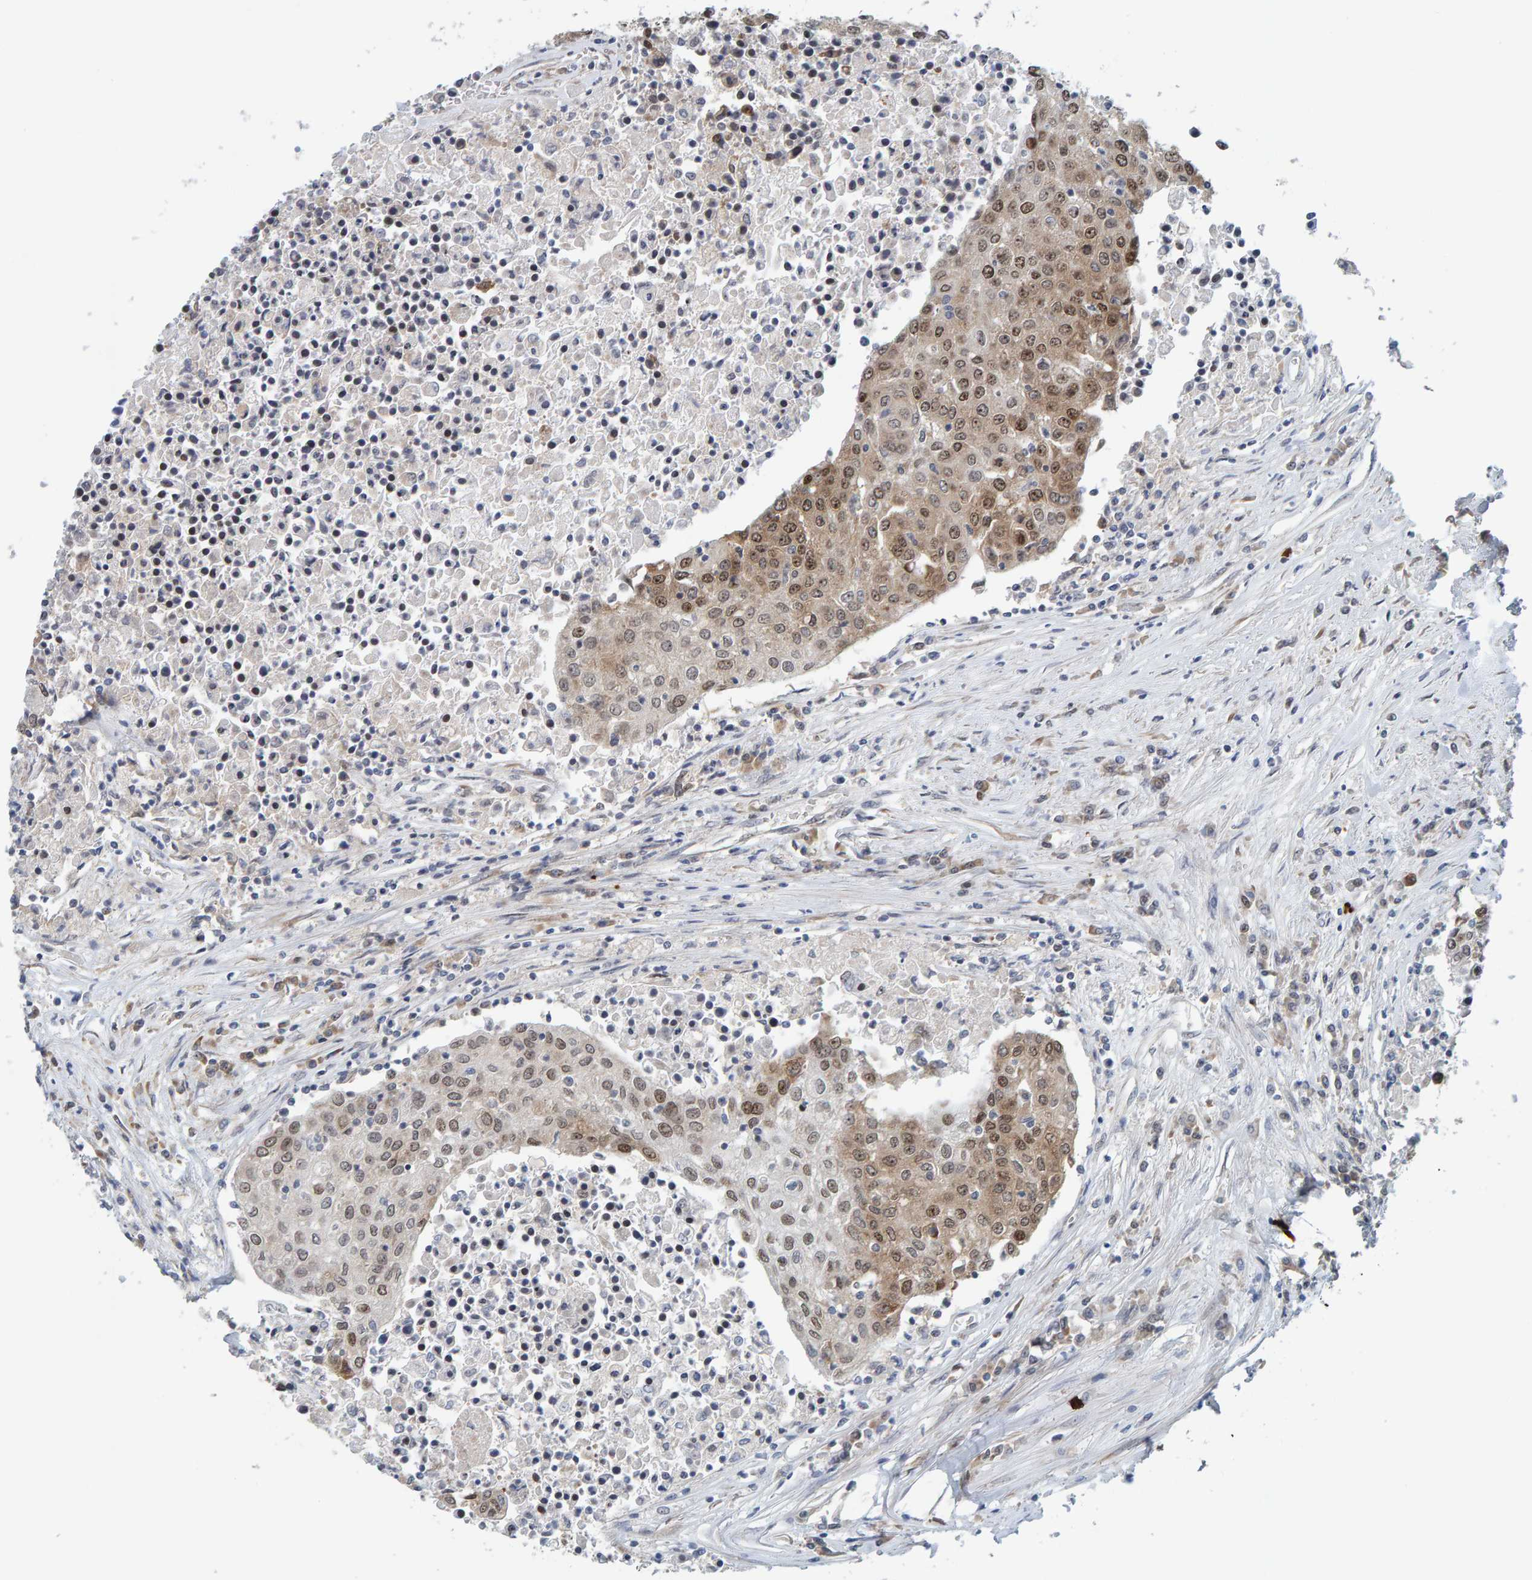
{"staining": {"intensity": "moderate", "quantity": ">75%", "location": "cytoplasmic/membranous,nuclear"}, "tissue": "urothelial cancer", "cell_type": "Tumor cells", "image_type": "cancer", "snomed": [{"axis": "morphology", "description": "Urothelial carcinoma, High grade"}, {"axis": "topography", "description": "Urinary bladder"}], "caption": "The photomicrograph exhibits a brown stain indicating the presence of a protein in the cytoplasmic/membranous and nuclear of tumor cells in high-grade urothelial carcinoma. Nuclei are stained in blue.", "gene": "POLR1E", "patient": {"sex": "female", "age": 85}}